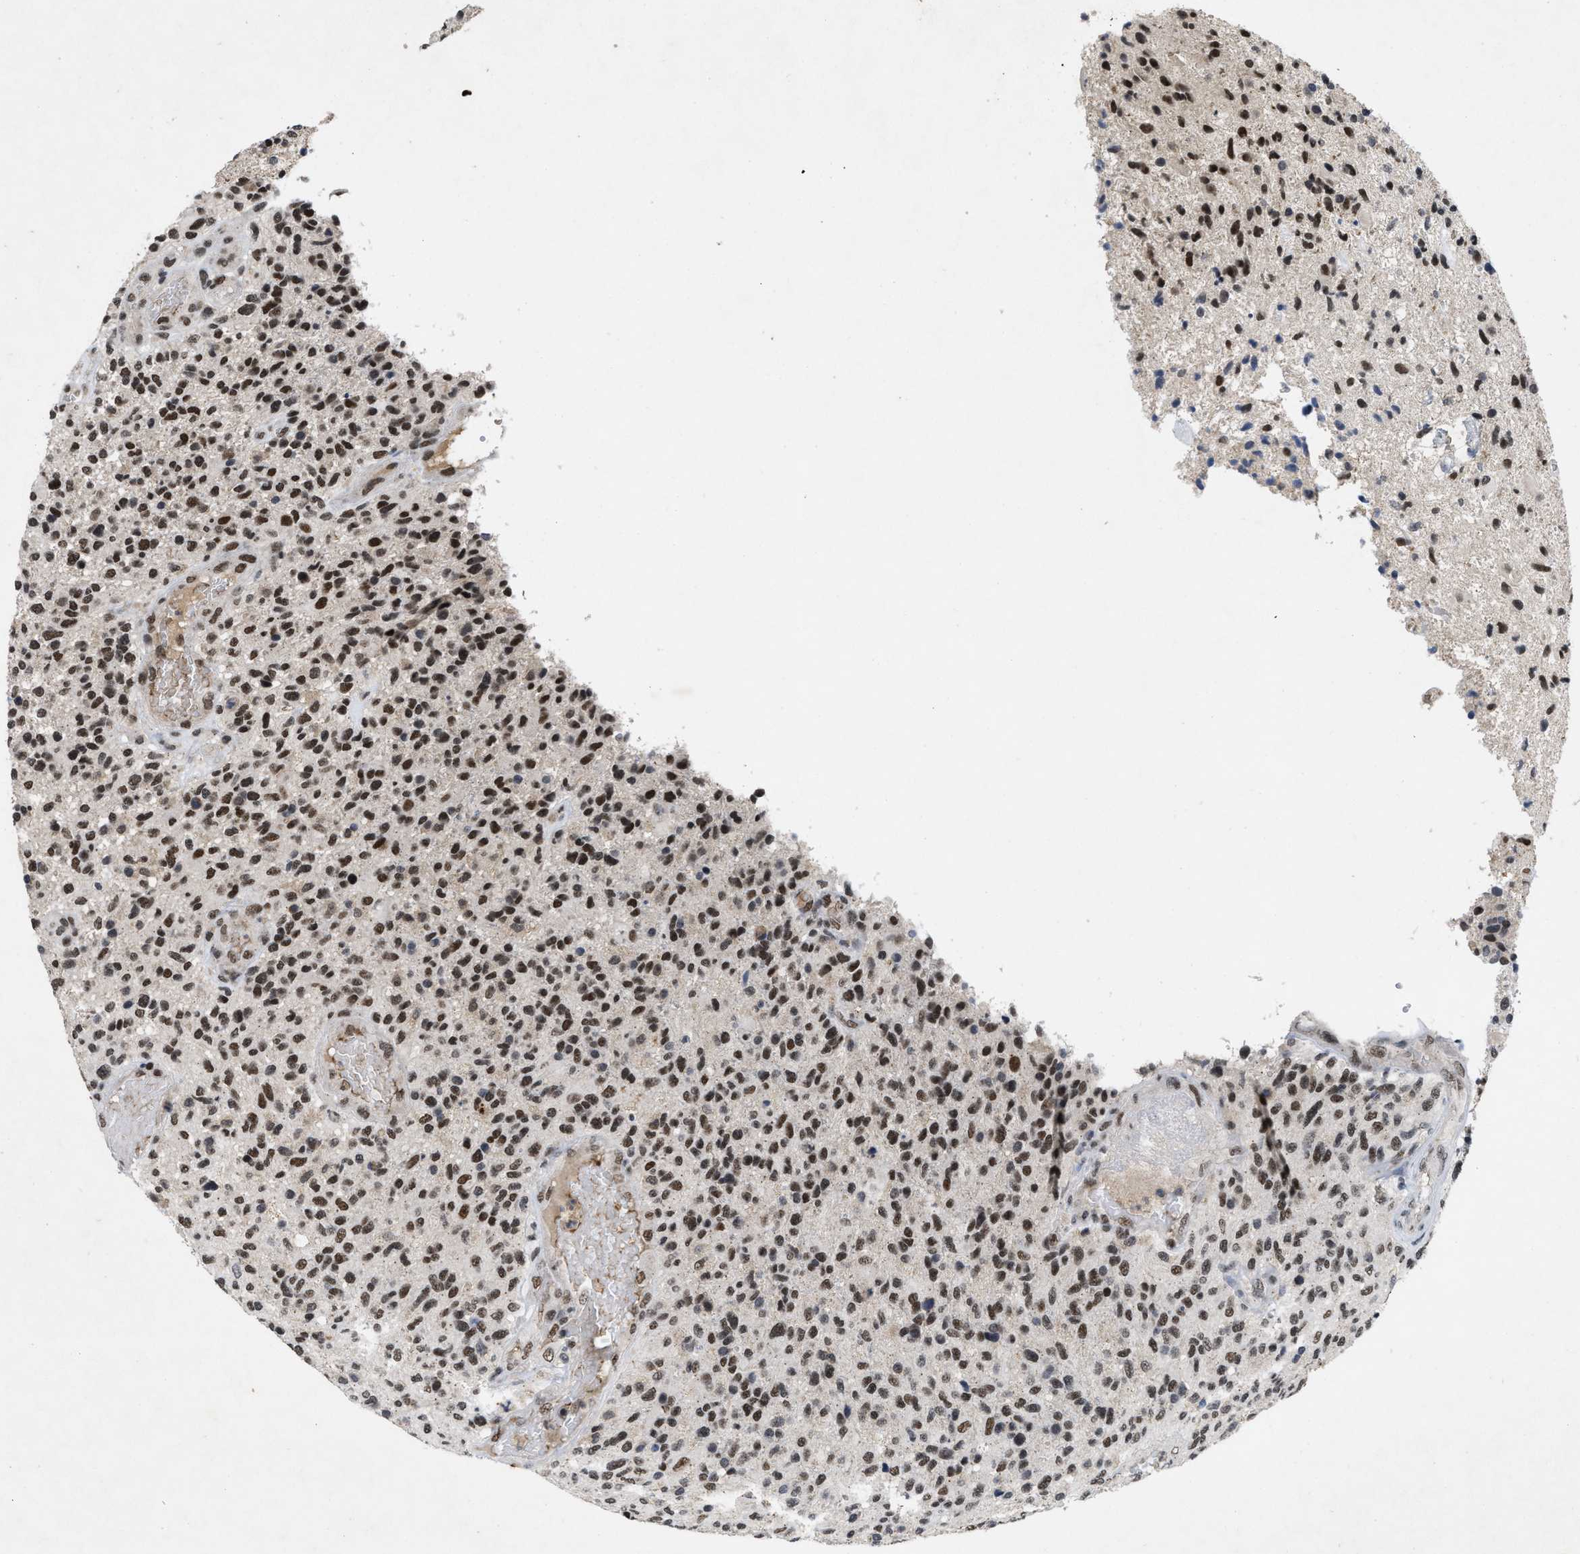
{"staining": {"intensity": "moderate", "quantity": ">75%", "location": "nuclear"}, "tissue": "glioma", "cell_type": "Tumor cells", "image_type": "cancer", "snomed": [{"axis": "morphology", "description": "Glioma, malignant, High grade"}, {"axis": "topography", "description": "Brain"}], "caption": "Tumor cells show medium levels of moderate nuclear positivity in about >75% of cells in human high-grade glioma (malignant).", "gene": "ZNF346", "patient": {"sex": "male", "age": 72}}